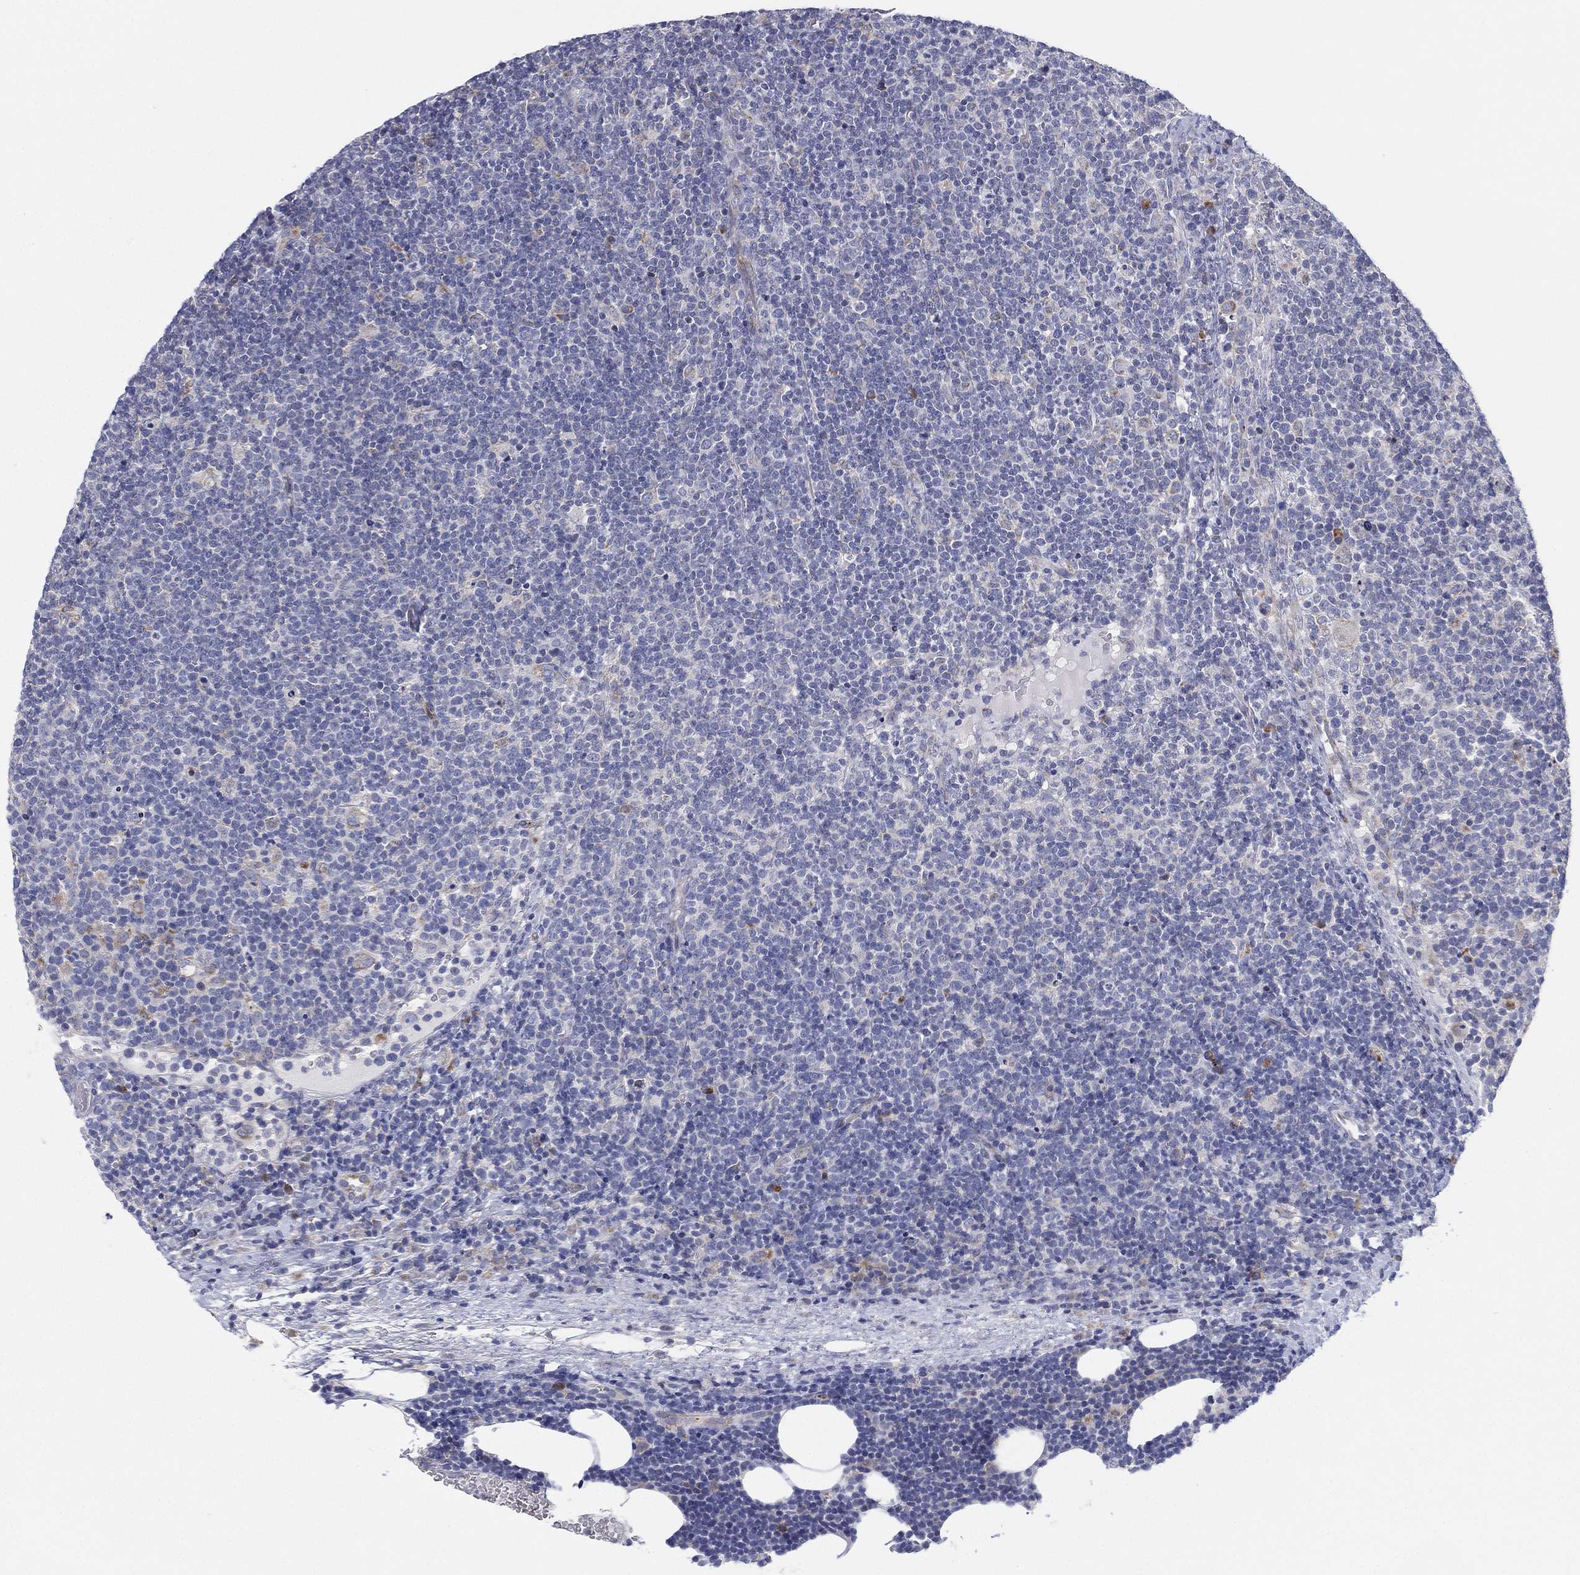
{"staining": {"intensity": "negative", "quantity": "none", "location": "none"}, "tissue": "lymphoma", "cell_type": "Tumor cells", "image_type": "cancer", "snomed": [{"axis": "morphology", "description": "Malignant lymphoma, non-Hodgkin's type, High grade"}, {"axis": "topography", "description": "Lymph node"}], "caption": "Lymphoma was stained to show a protein in brown. There is no significant staining in tumor cells.", "gene": "TMEM40", "patient": {"sex": "male", "age": 61}}